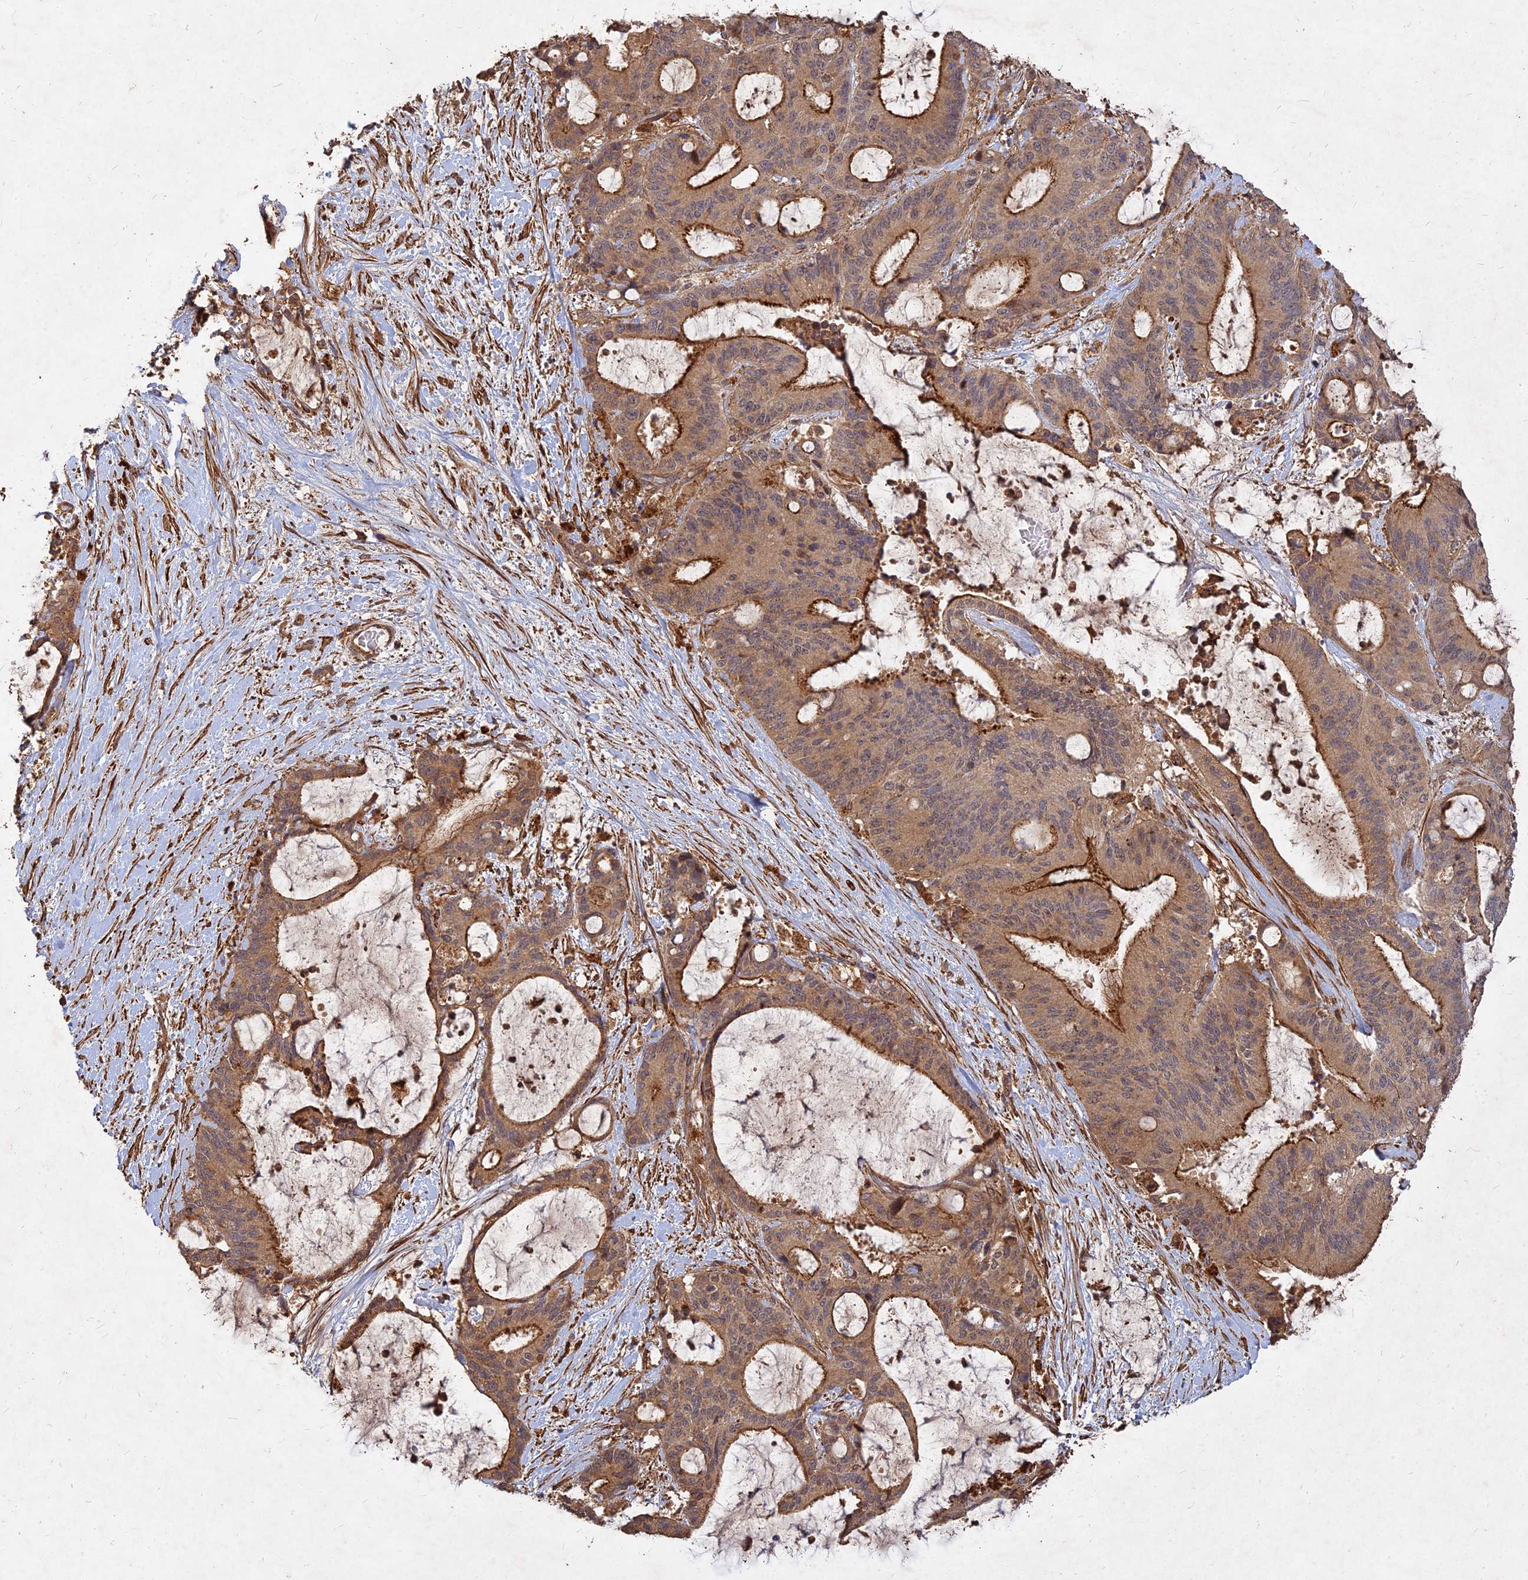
{"staining": {"intensity": "moderate", "quantity": ">75%", "location": "cytoplasmic/membranous"}, "tissue": "liver cancer", "cell_type": "Tumor cells", "image_type": "cancer", "snomed": [{"axis": "morphology", "description": "Normal tissue, NOS"}, {"axis": "morphology", "description": "Cholangiocarcinoma"}, {"axis": "topography", "description": "Liver"}, {"axis": "topography", "description": "Peripheral nerve tissue"}], "caption": "Immunohistochemical staining of human cholangiocarcinoma (liver) exhibits medium levels of moderate cytoplasmic/membranous protein expression in about >75% of tumor cells.", "gene": "UBE2W", "patient": {"sex": "female", "age": 73}}